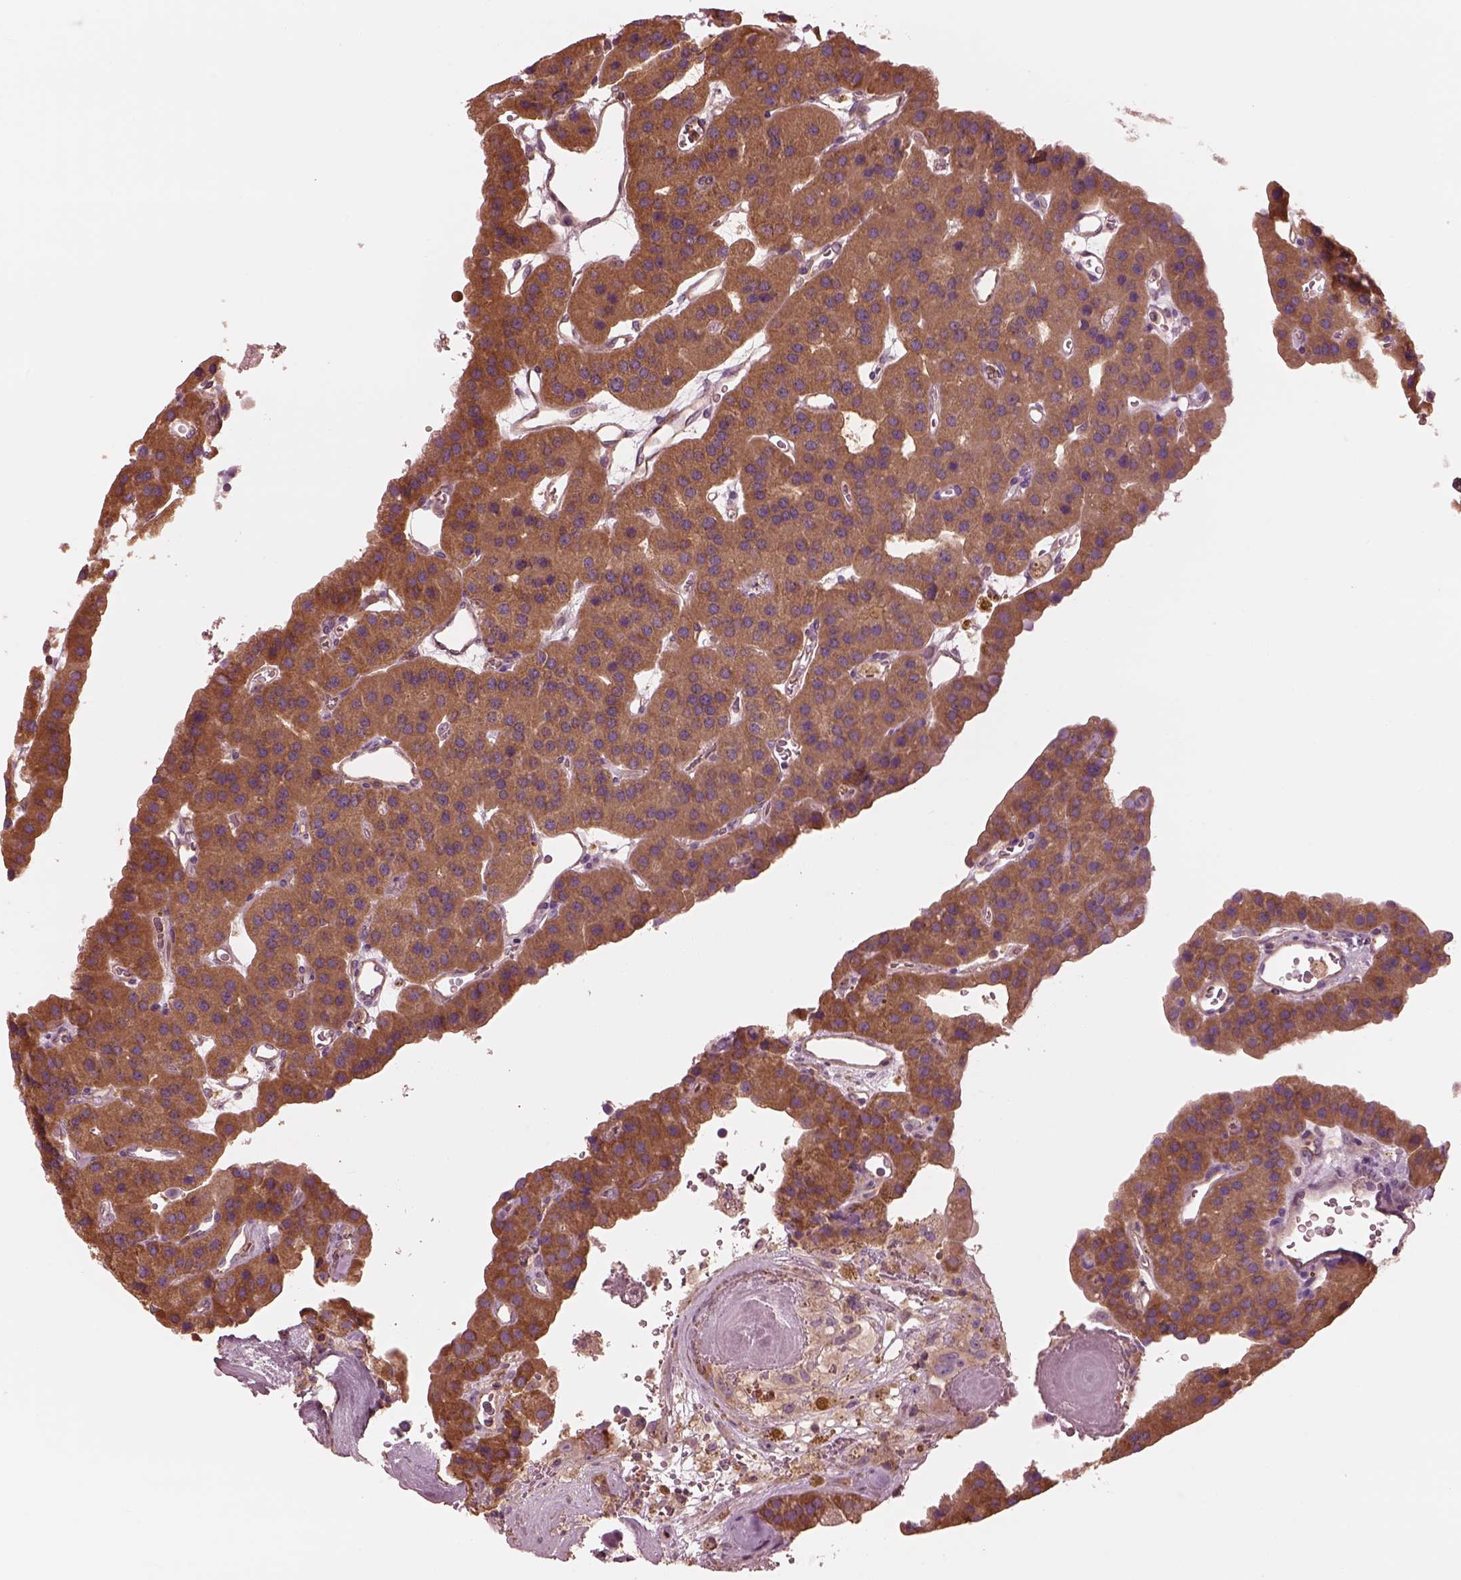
{"staining": {"intensity": "strong", "quantity": ">75%", "location": "cytoplasmic/membranous"}, "tissue": "parathyroid gland", "cell_type": "Glandular cells", "image_type": "normal", "snomed": [{"axis": "morphology", "description": "Normal tissue, NOS"}, {"axis": "morphology", "description": "Adenoma, NOS"}, {"axis": "topography", "description": "Parathyroid gland"}], "caption": "The immunohistochemical stain highlights strong cytoplasmic/membranous staining in glandular cells of normal parathyroid gland. (Brightfield microscopy of DAB IHC at high magnification).", "gene": "STK33", "patient": {"sex": "female", "age": 86}}